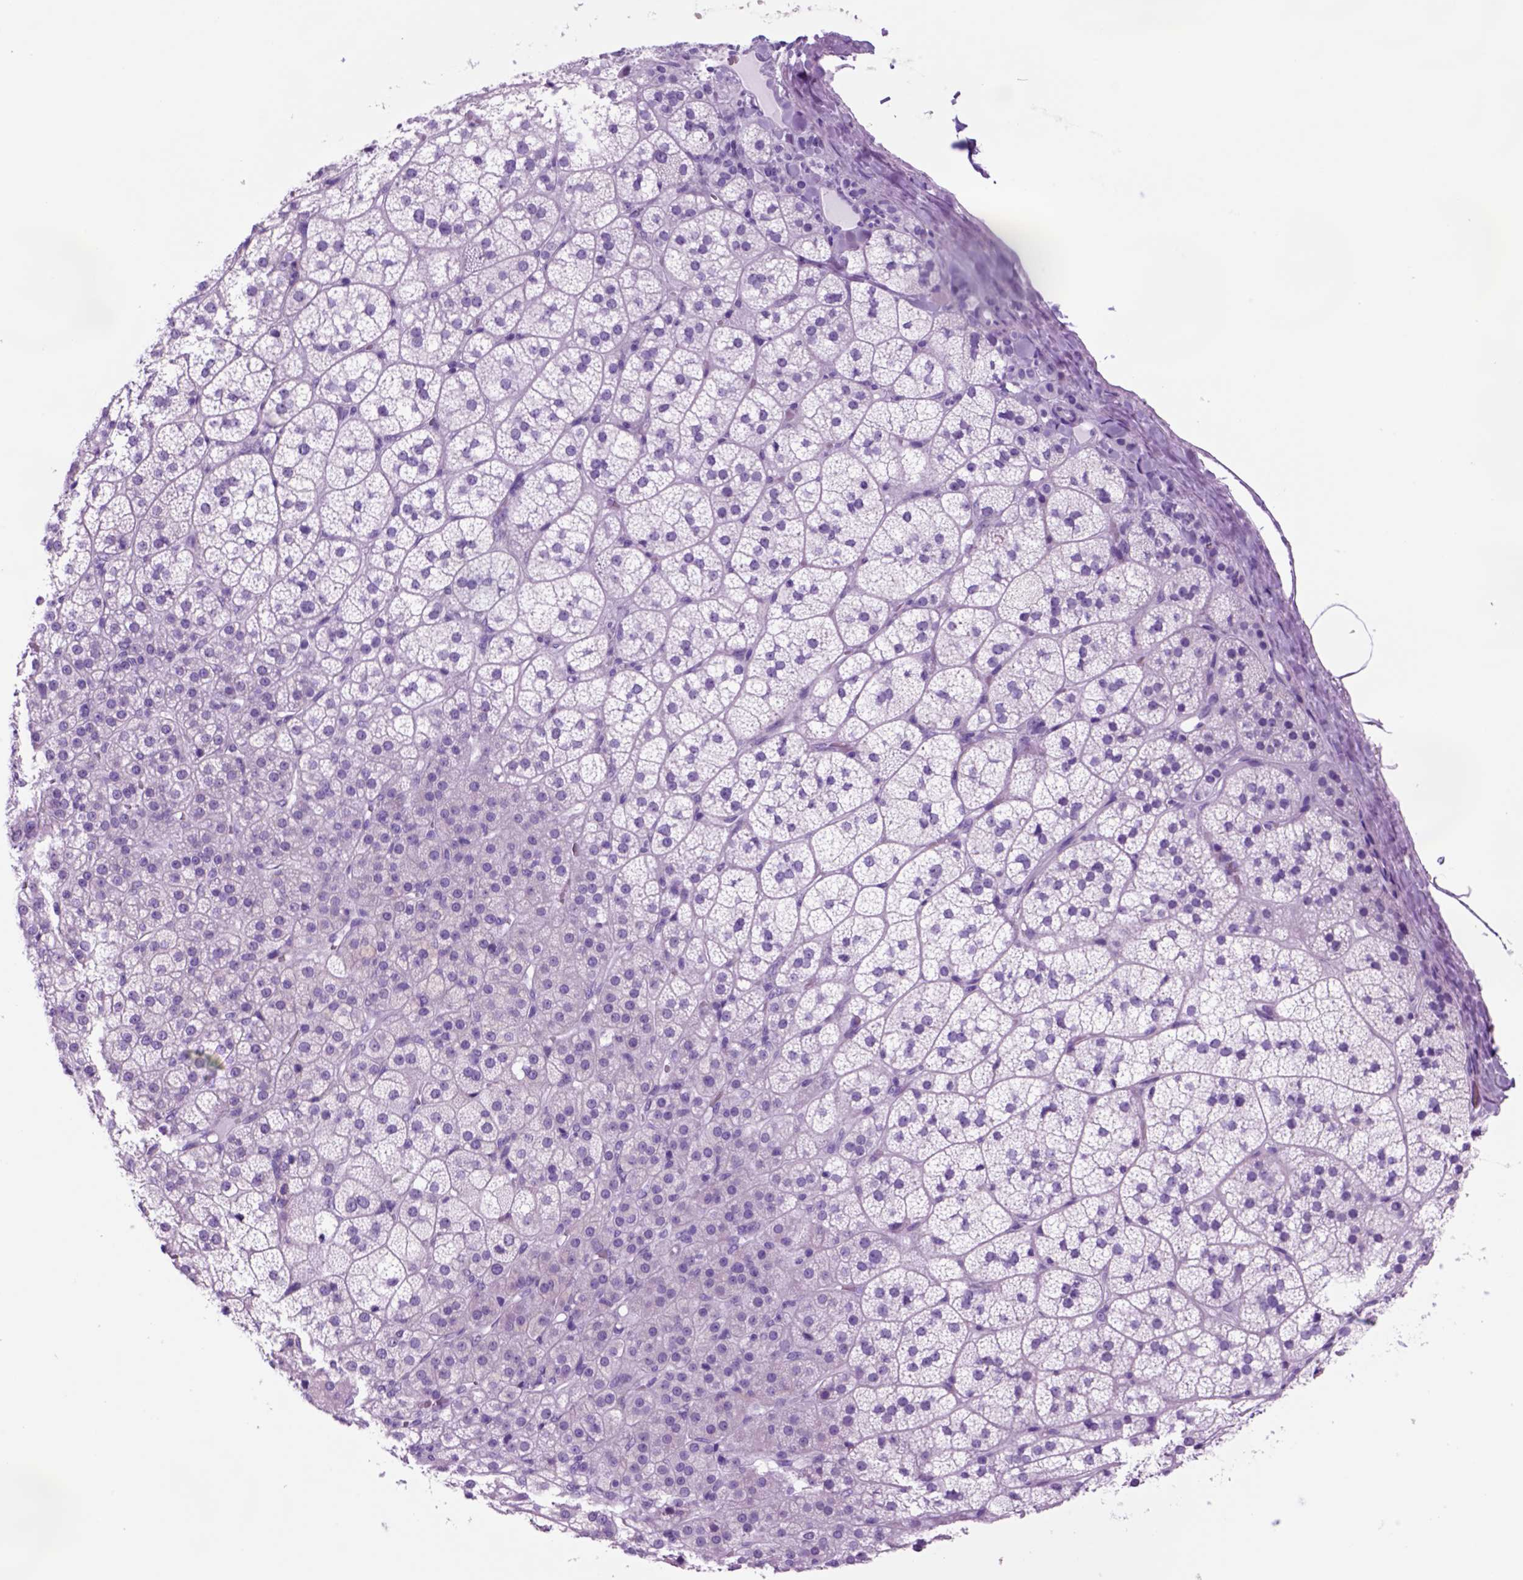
{"staining": {"intensity": "negative", "quantity": "none", "location": "none"}, "tissue": "adrenal gland", "cell_type": "Glandular cells", "image_type": "normal", "snomed": [{"axis": "morphology", "description": "Normal tissue, NOS"}, {"axis": "topography", "description": "Adrenal gland"}], "caption": "IHC photomicrograph of normal human adrenal gland stained for a protein (brown), which shows no staining in glandular cells. (Immunohistochemistry, brightfield microscopy, high magnification).", "gene": "HHIPL2", "patient": {"sex": "female", "age": 60}}